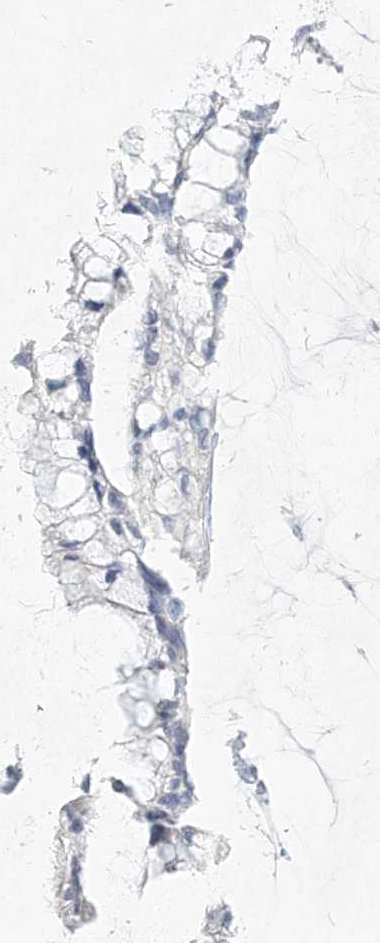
{"staining": {"intensity": "negative", "quantity": "none", "location": "none"}, "tissue": "ovarian cancer", "cell_type": "Tumor cells", "image_type": "cancer", "snomed": [{"axis": "morphology", "description": "Cystadenocarcinoma, mucinous, NOS"}, {"axis": "topography", "description": "Ovary"}], "caption": "Mucinous cystadenocarcinoma (ovarian) was stained to show a protein in brown. There is no significant positivity in tumor cells.", "gene": "CD209", "patient": {"sex": "female", "age": 39}}